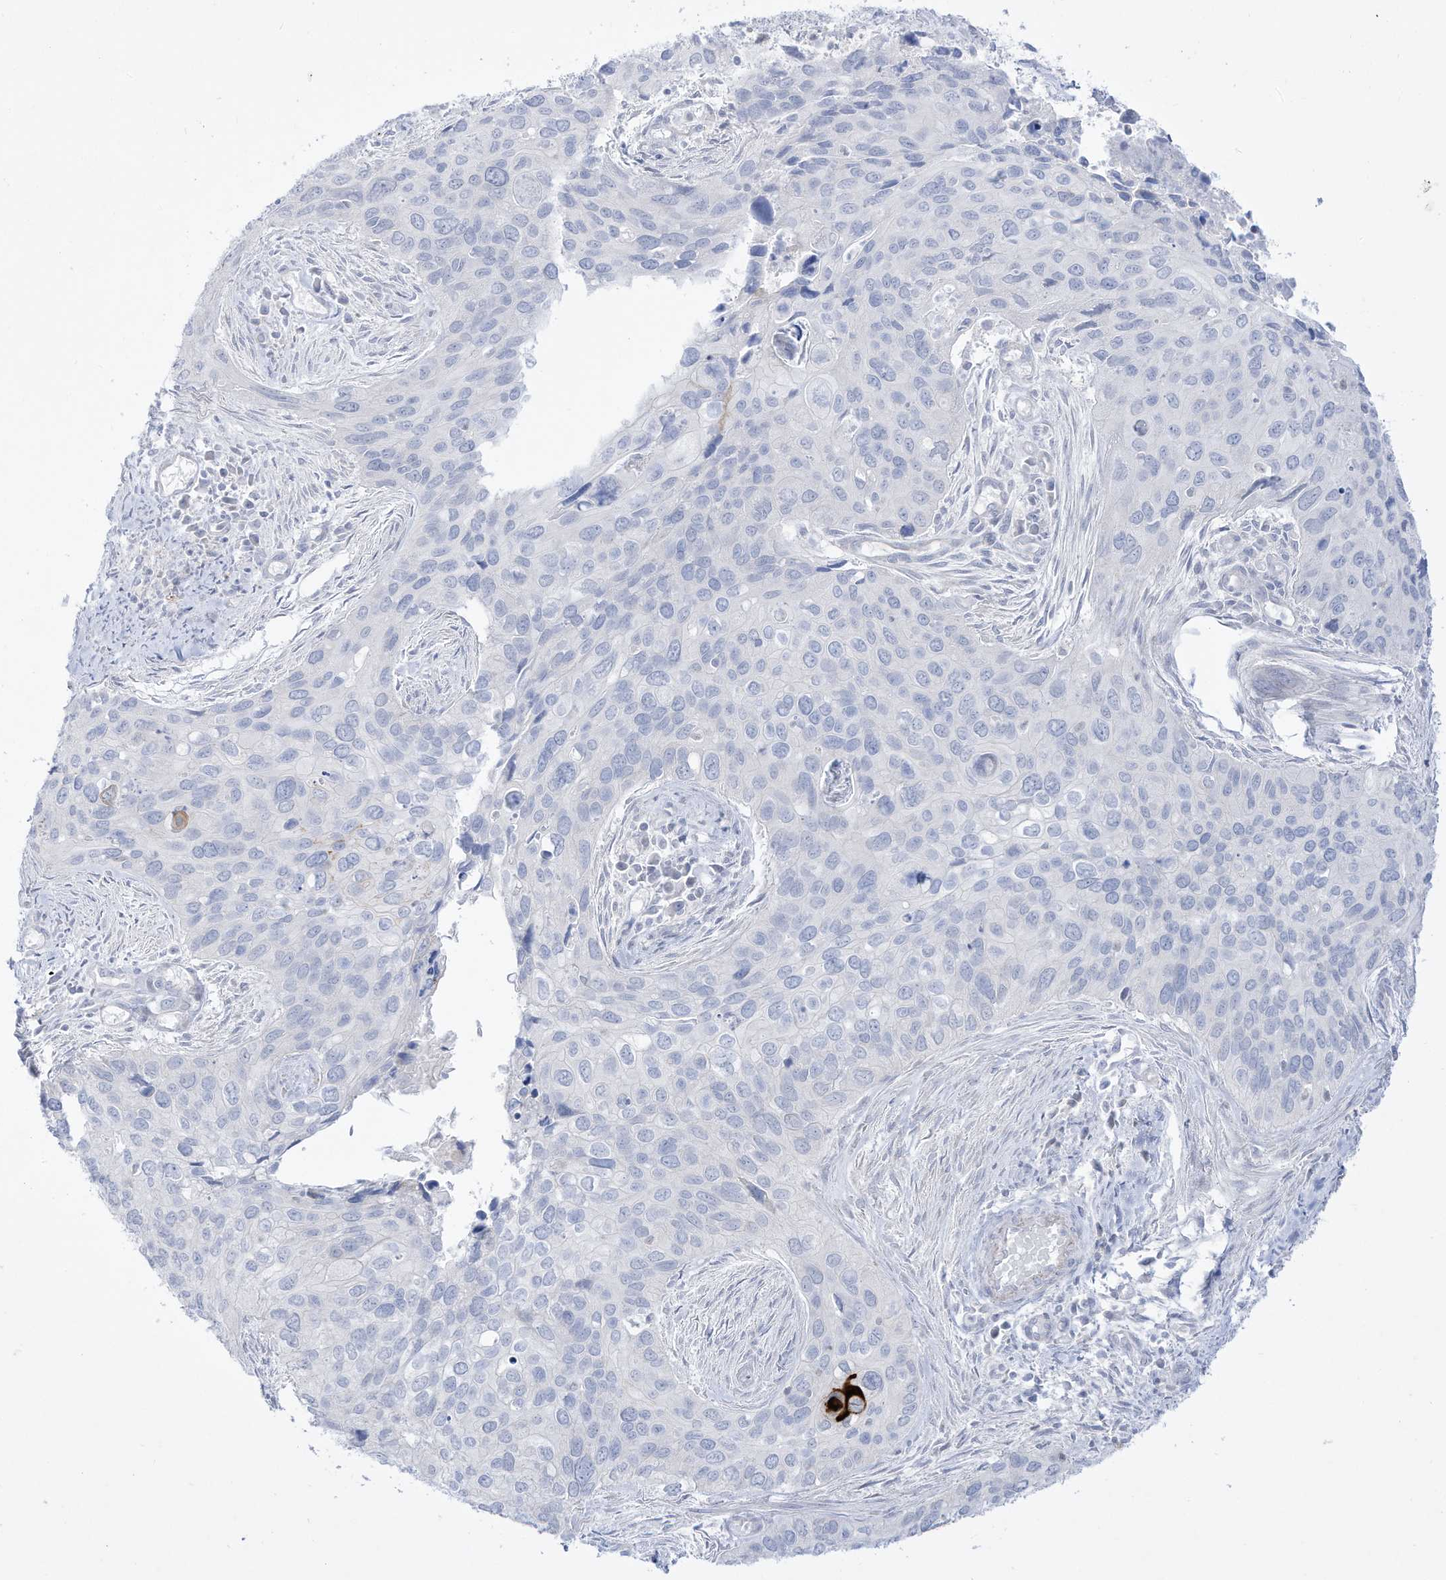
{"staining": {"intensity": "negative", "quantity": "none", "location": "none"}, "tissue": "cervical cancer", "cell_type": "Tumor cells", "image_type": "cancer", "snomed": [{"axis": "morphology", "description": "Squamous cell carcinoma, NOS"}, {"axis": "topography", "description": "Cervix"}], "caption": "There is no significant positivity in tumor cells of cervical cancer (squamous cell carcinoma). (Stains: DAB immunohistochemistry (IHC) with hematoxylin counter stain, Microscopy: brightfield microscopy at high magnification).", "gene": "DMKN", "patient": {"sex": "female", "age": 55}}